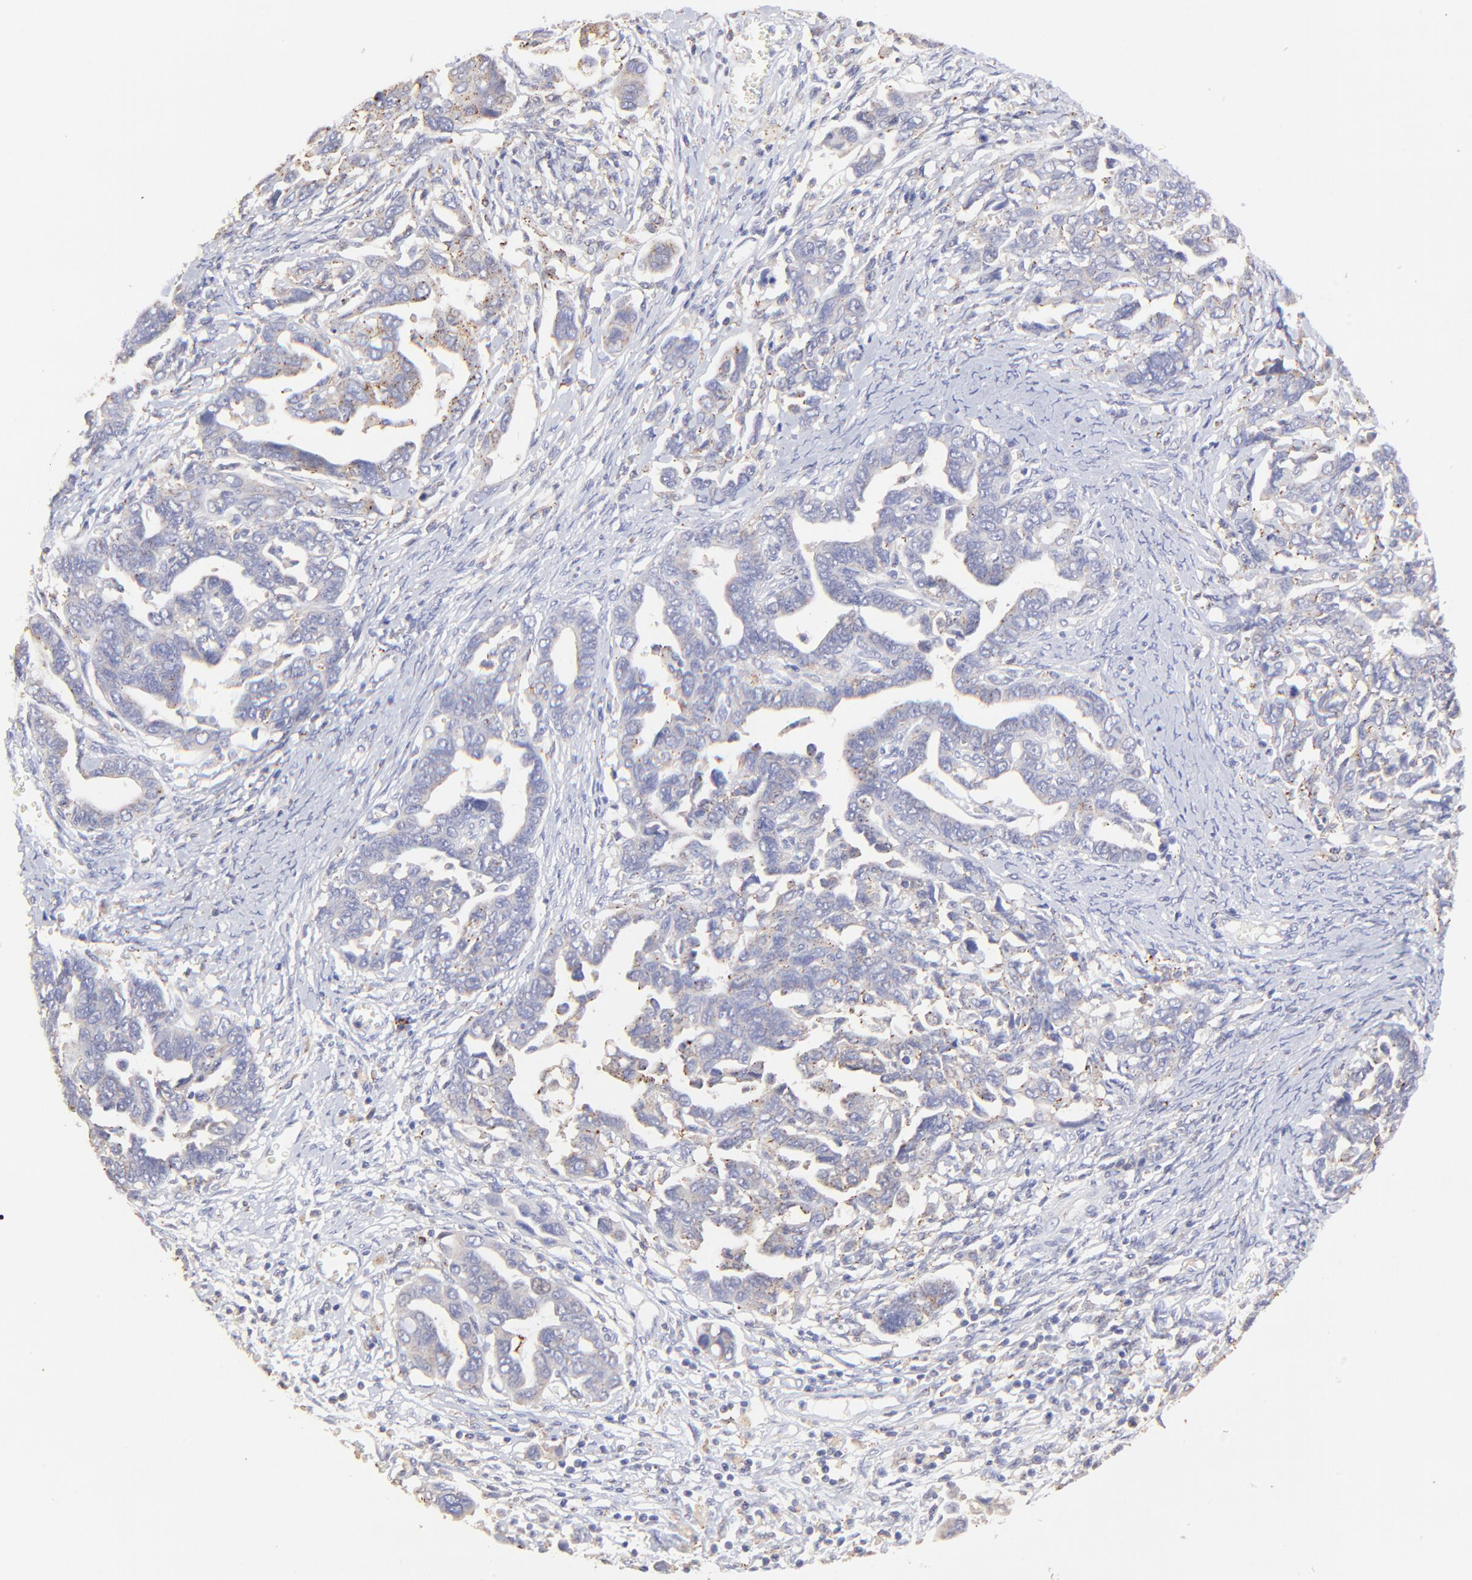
{"staining": {"intensity": "weak", "quantity": "<25%", "location": "cytoplasmic/membranous"}, "tissue": "ovarian cancer", "cell_type": "Tumor cells", "image_type": "cancer", "snomed": [{"axis": "morphology", "description": "Cystadenocarcinoma, serous, NOS"}, {"axis": "topography", "description": "Ovary"}], "caption": "Human serous cystadenocarcinoma (ovarian) stained for a protein using IHC exhibits no staining in tumor cells.", "gene": "LHFPL1", "patient": {"sex": "female", "age": 69}}